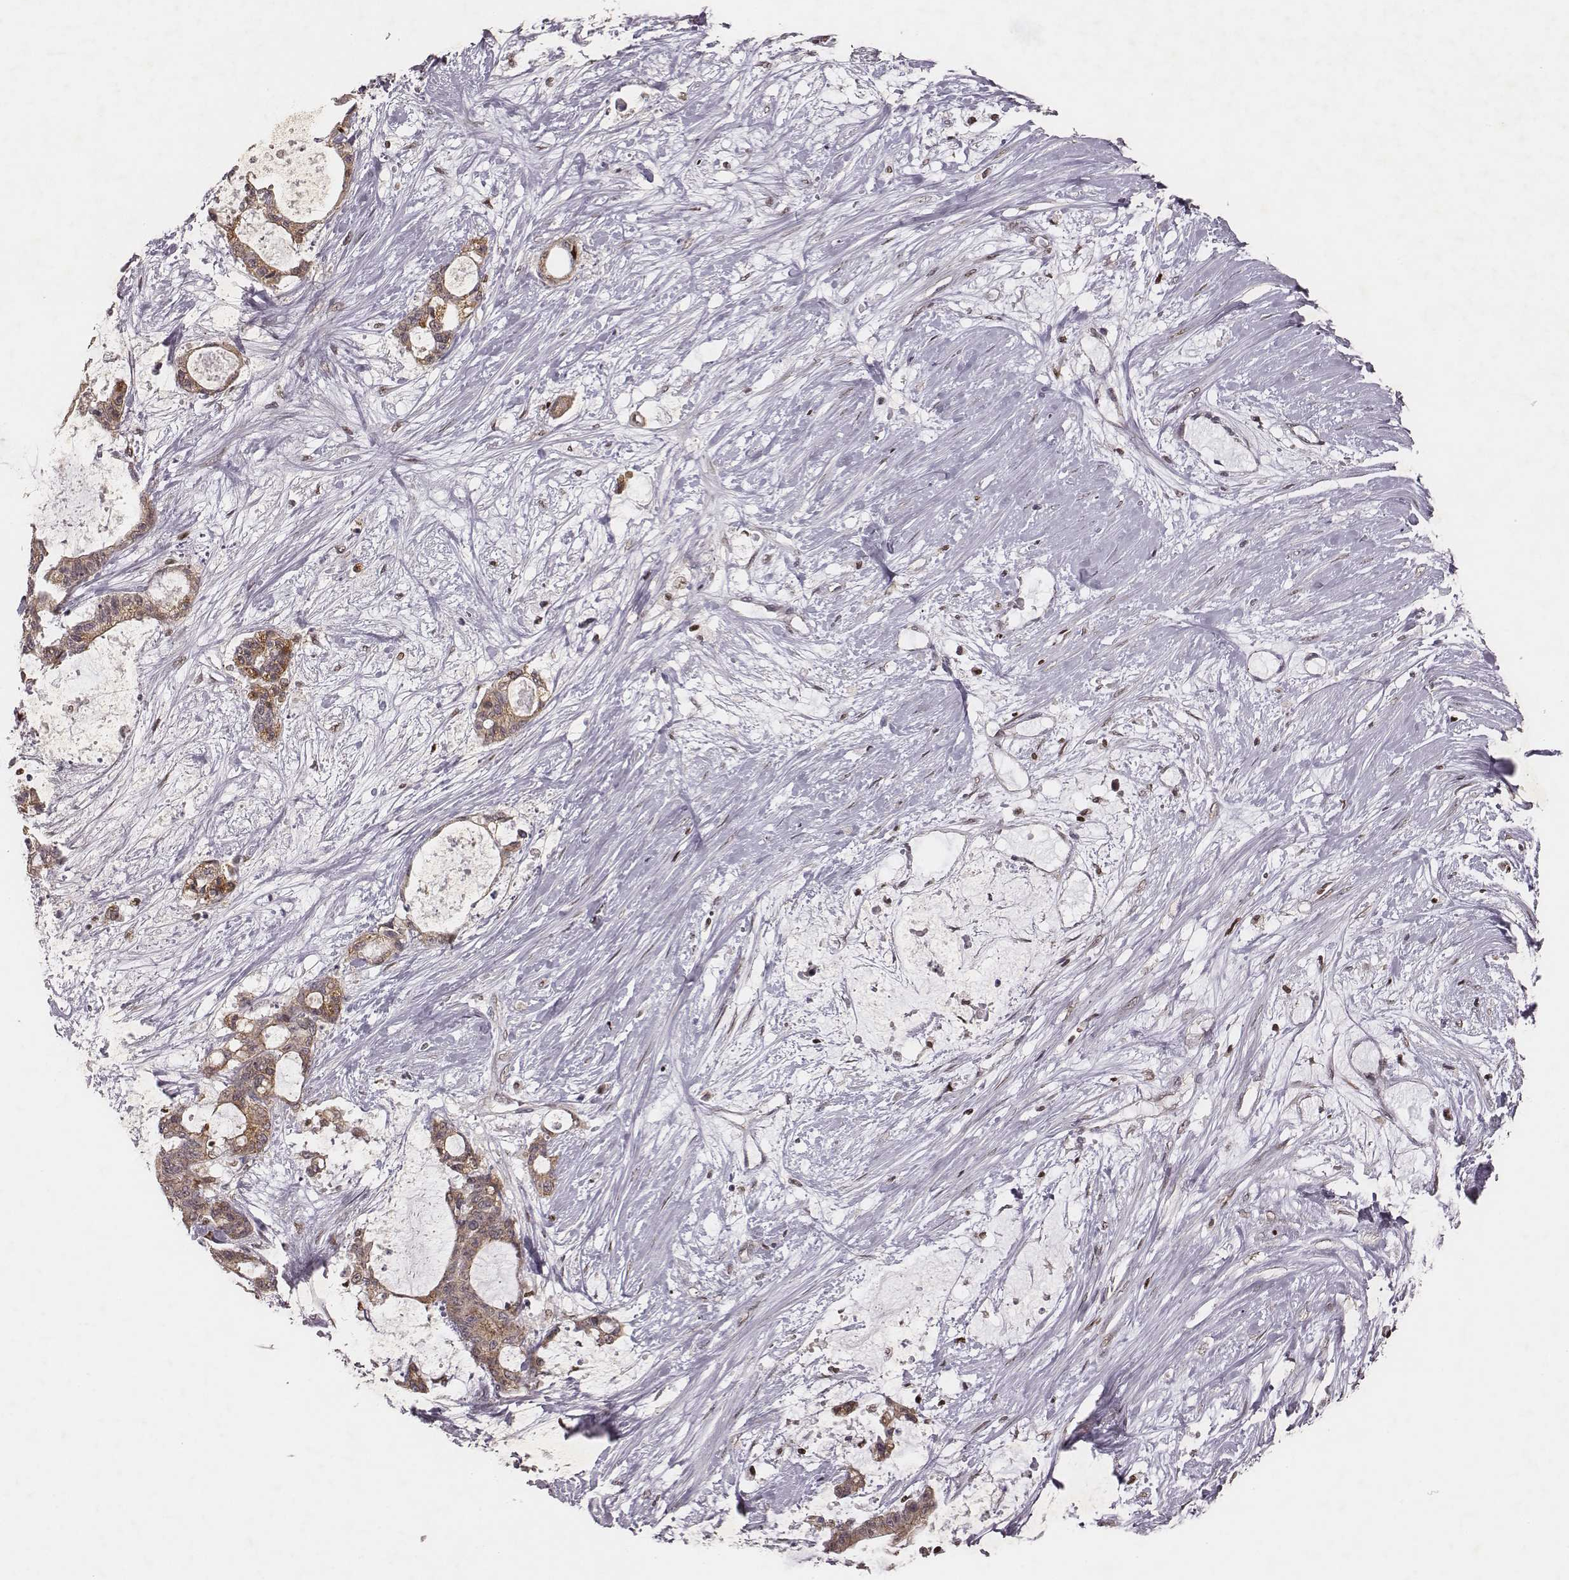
{"staining": {"intensity": "moderate", "quantity": ">75%", "location": "cytoplasmic/membranous"}, "tissue": "liver cancer", "cell_type": "Tumor cells", "image_type": "cancer", "snomed": [{"axis": "morphology", "description": "Normal tissue, NOS"}, {"axis": "morphology", "description": "Cholangiocarcinoma"}, {"axis": "topography", "description": "Liver"}, {"axis": "topography", "description": "Peripheral nerve tissue"}], "caption": "Immunohistochemistry (IHC) staining of liver cancer (cholangiocarcinoma), which reveals medium levels of moderate cytoplasmic/membranous staining in about >75% of tumor cells indicating moderate cytoplasmic/membranous protein positivity. The staining was performed using DAB (3,3'-diaminobenzidine) (brown) for protein detection and nuclei were counterstained in hematoxylin (blue).", "gene": "WDR59", "patient": {"sex": "female", "age": 73}}